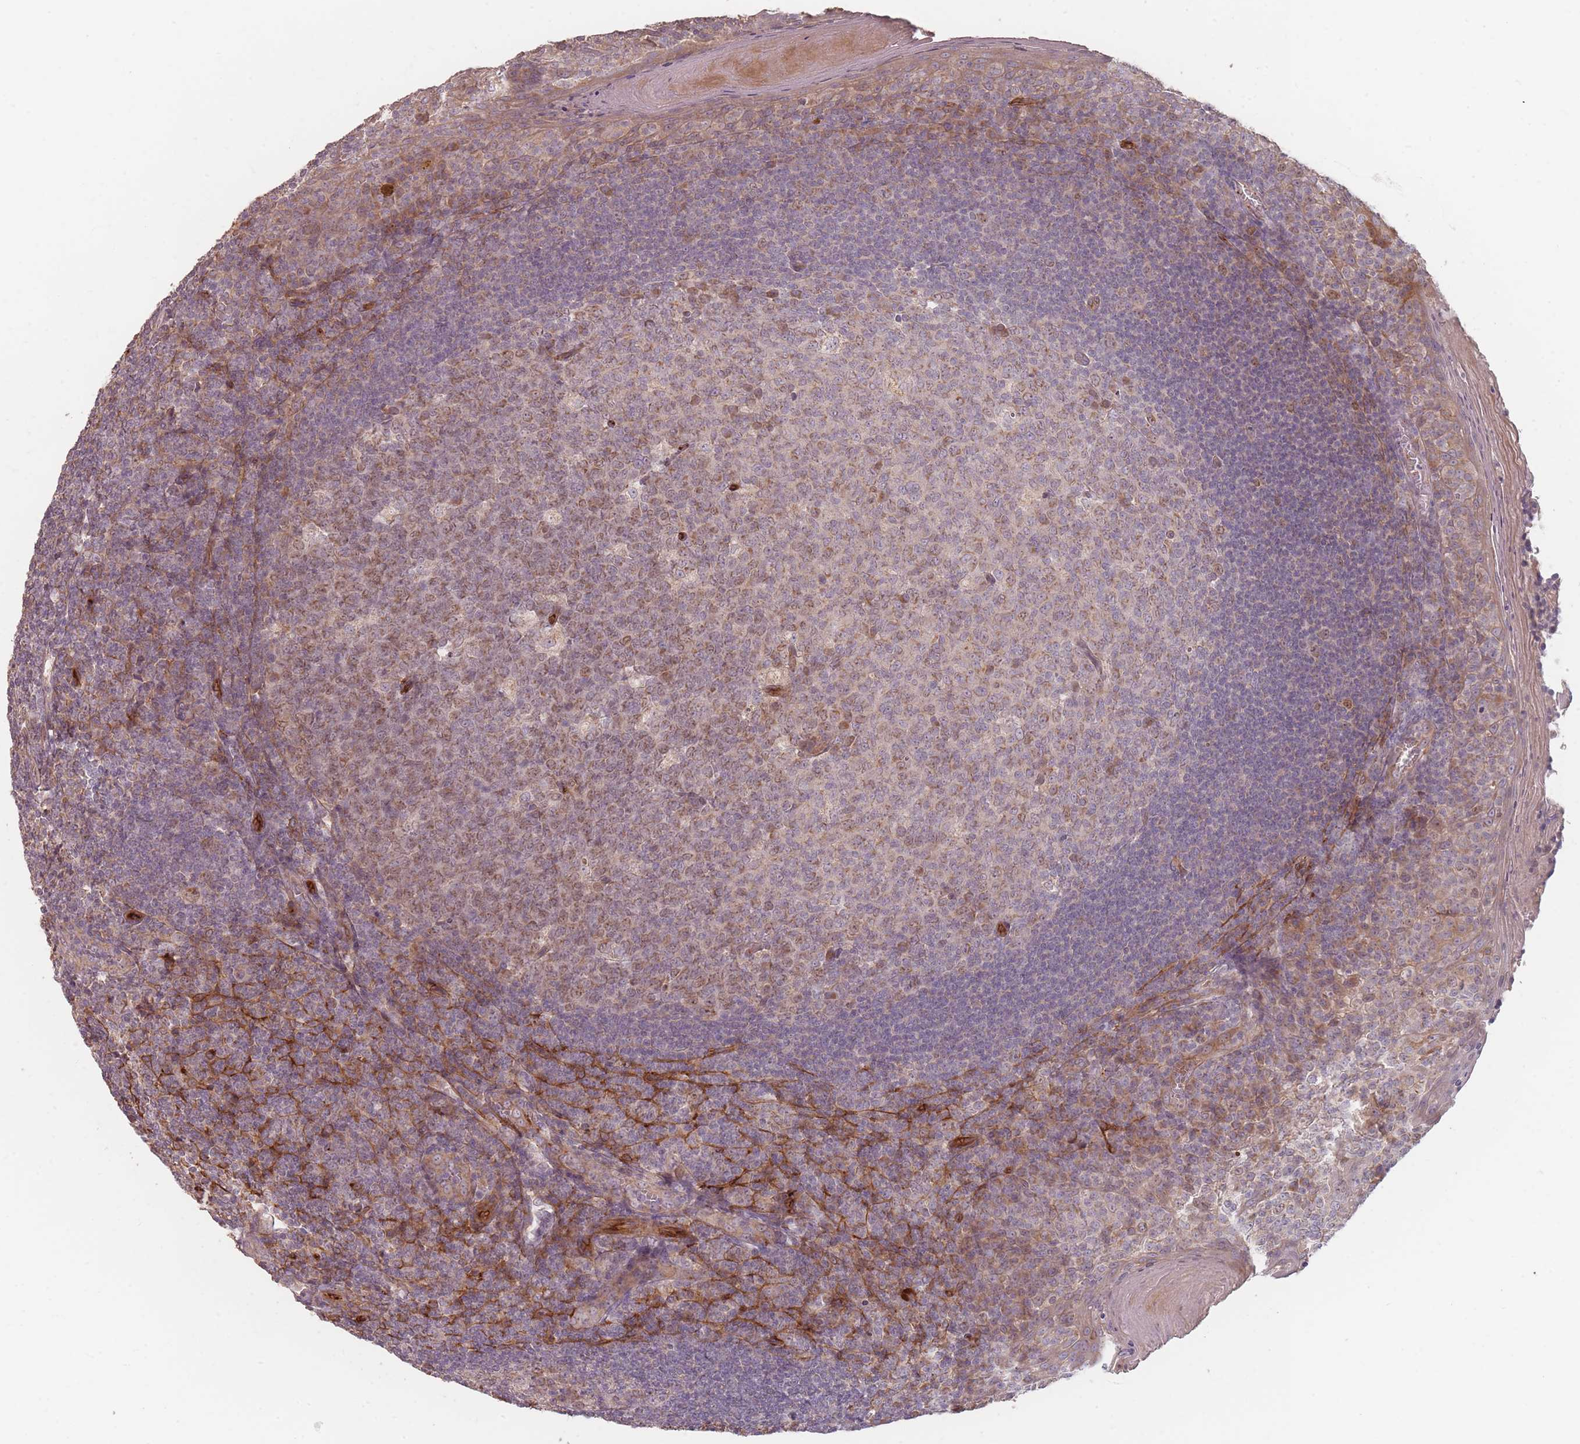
{"staining": {"intensity": "weak", "quantity": "25%-75%", "location": "cytoplasmic/membranous,nuclear"}, "tissue": "tonsil", "cell_type": "Germinal center cells", "image_type": "normal", "snomed": [{"axis": "morphology", "description": "Normal tissue, NOS"}, {"axis": "topography", "description": "Tonsil"}], "caption": "Brown immunohistochemical staining in unremarkable human tonsil demonstrates weak cytoplasmic/membranous,nuclear staining in approximately 25%-75% of germinal center cells. The staining was performed using DAB (3,3'-diaminobenzidine) to visualize the protein expression in brown, while the nuclei were stained in blue with hematoxylin (Magnification: 20x).", "gene": "MRPS6", "patient": {"sex": "male", "age": 27}}